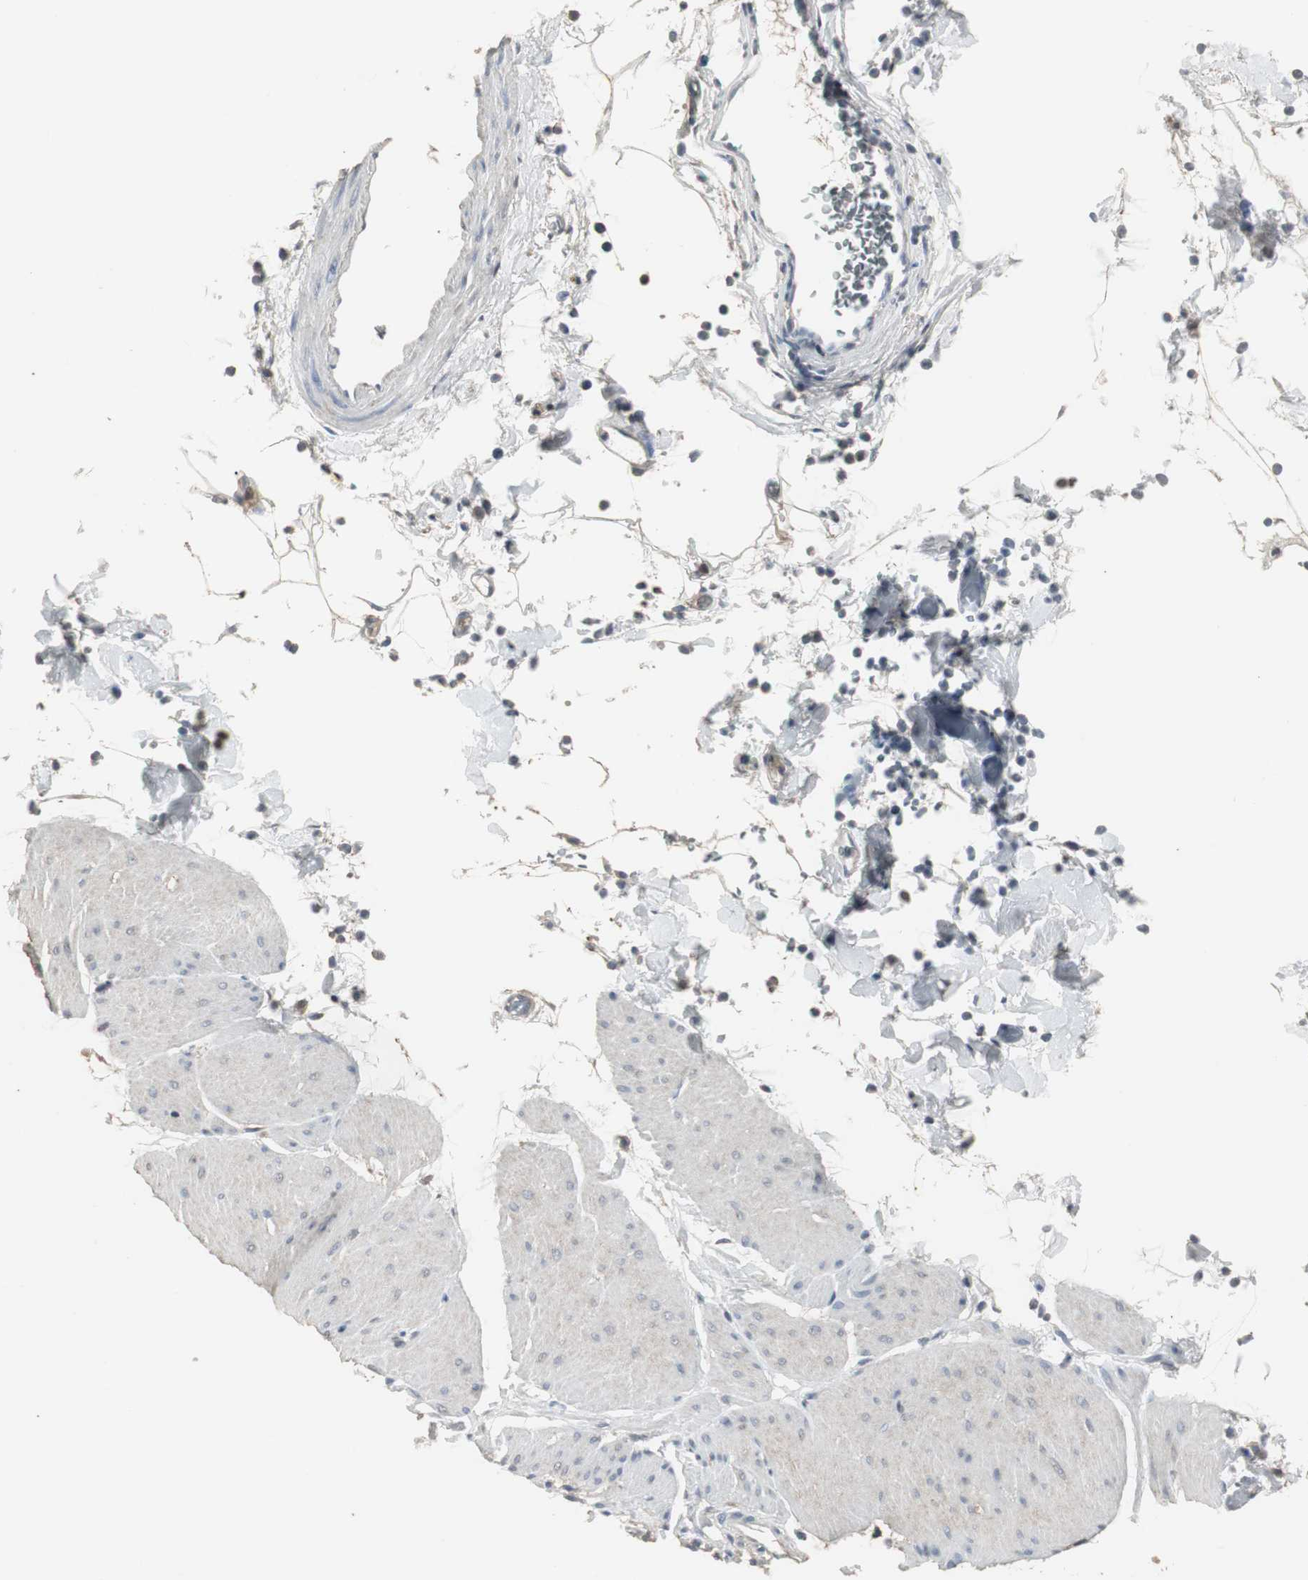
{"staining": {"intensity": "negative", "quantity": "none", "location": "none"}, "tissue": "smooth muscle", "cell_type": "Smooth muscle cells", "image_type": "normal", "snomed": [{"axis": "morphology", "description": "Normal tissue, NOS"}, {"axis": "topography", "description": "Smooth muscle"}, {"axis": "topography", "description": "Colon"}], "caption": "High magnification brightfield microscopy of benign smooth muscle stained with DAB (3,3'-diaminobenzidine) (brown) and counterstained with hematoxylin (blue): smooth muscle cells show no significant expression. (DAB (3,3'-diaminobenzidine) immunohistochemistry (IHC), high magnification).", "gene": "HPRT1", "patient": {"sex": "male", "age": 67}}